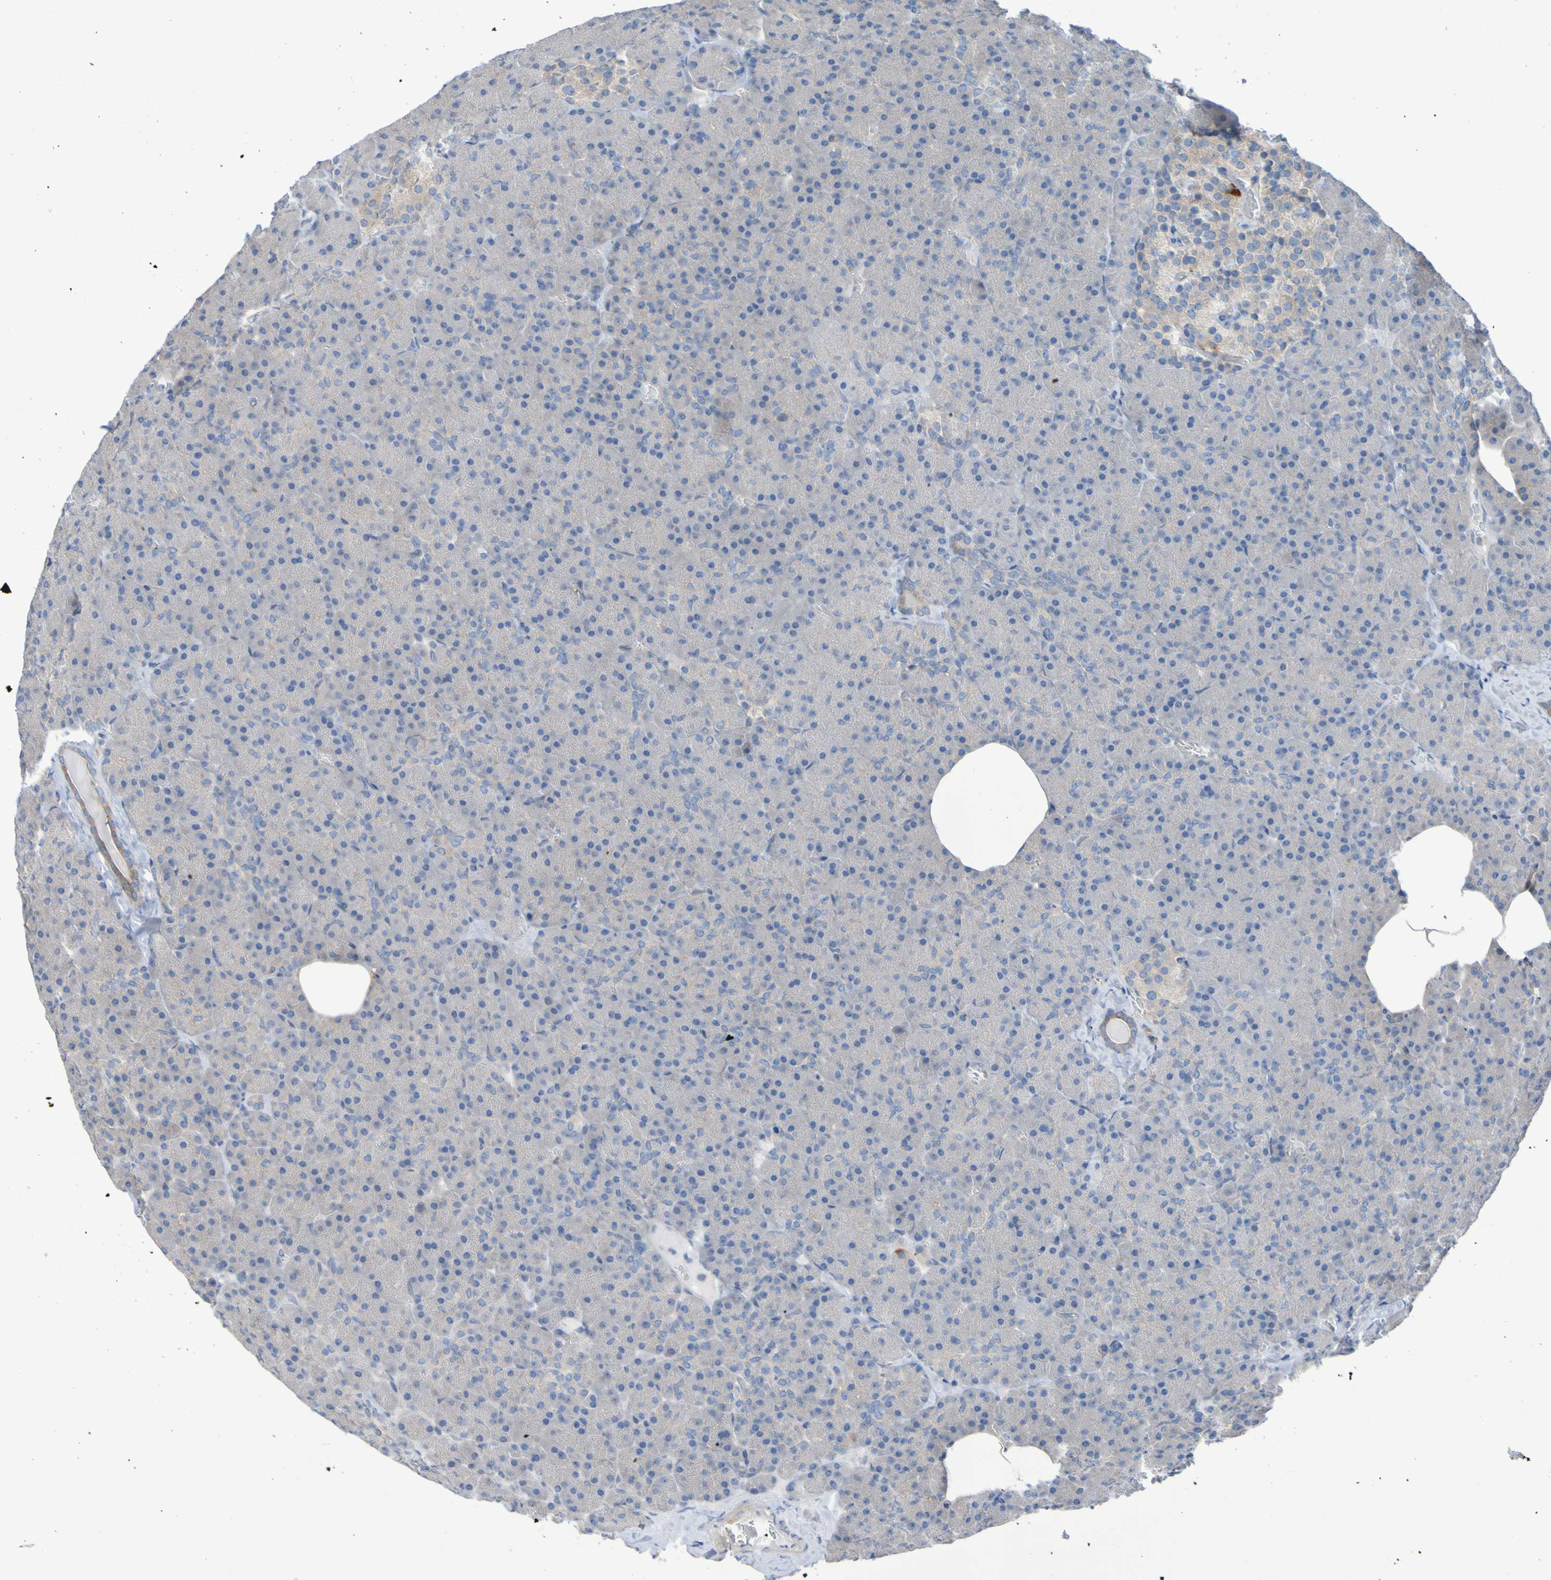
{"staining": {"intensity": "weak", "quantity": "<25%", "location": "cytoplasmic/membranous"}, "tissue": "pancreas", "cell_type": "Exocrine glandular cells", "image_type": "normal", "snomed": [{"axis": "morphology", "description": "Normal tissue, NOS"}, {"axis": "topography", "description": "Pancreas"}], "caption": "This image is of benign pancreas stained with immunohistochemistry (IHC) to label a protein in brown with the nuclei are counter-stained blue. There is no expression in exocrine glandular cells. The staining was performed using DAB (3,3'-diaminobenzidine) to visualize the protein expression in brown, while the nuclei were stained in blue with hematoxylin (Magnification: 20x).", "gene": "NPRL3", "patient": {"sex": "female", "age": 35}}